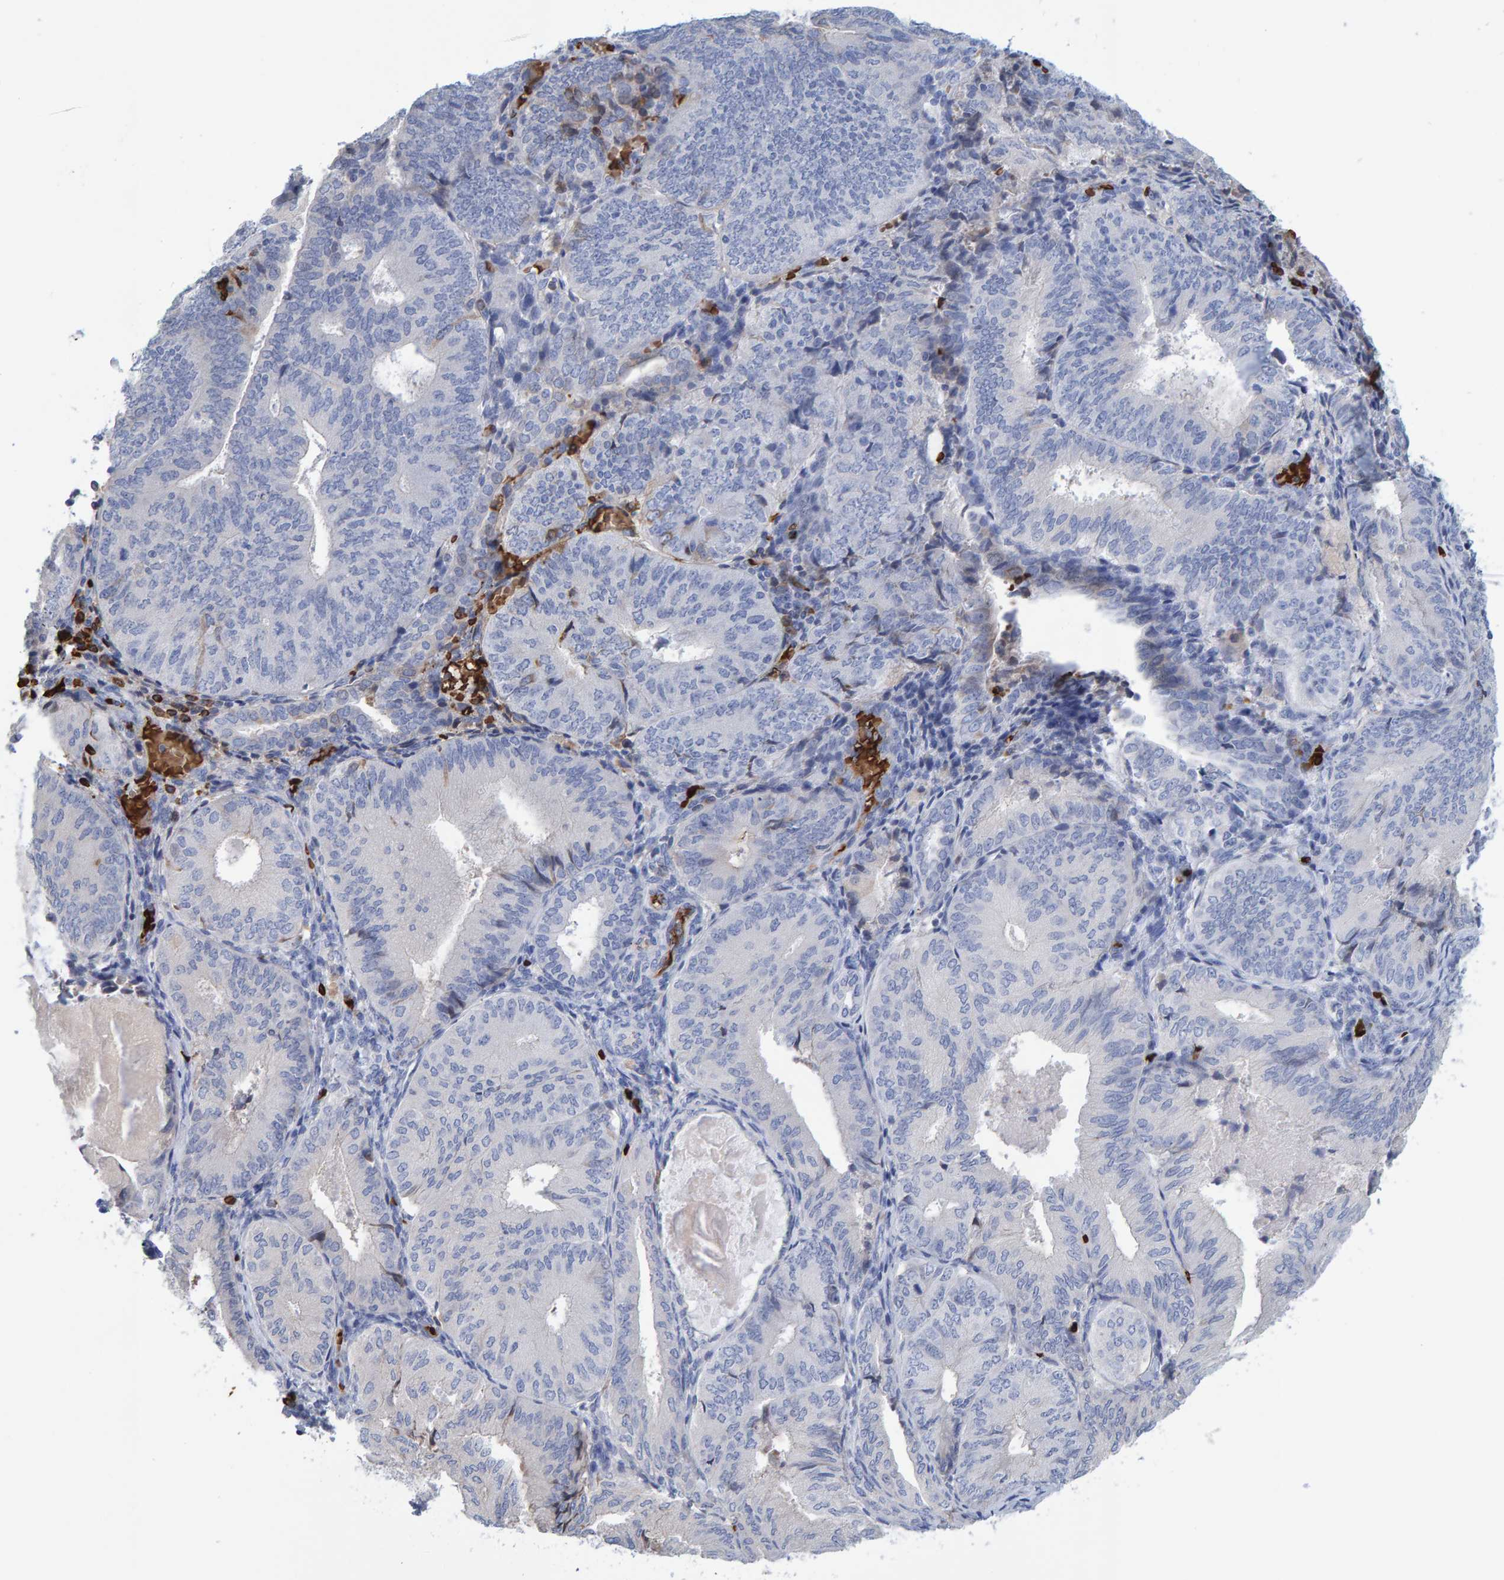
{"staining": {"intensity": "negative", "quantity": "none", "location": "none"}, "tissue": "endometrial cancer", "cell_type": "Tumor cells", "image_type": "cancer", "snomed": [{"axis": "morphology", "description": "Adenocarcinoma, NOS"}, {"axis": "topography", "description": "Endometrium"}], "caption": "The histopathology image reveals no staining of tumor cells in endometrial cancer (adenocarcinoma).", "gene": "VPS9D1", "patient": {"sex": "female", "age": 81}}